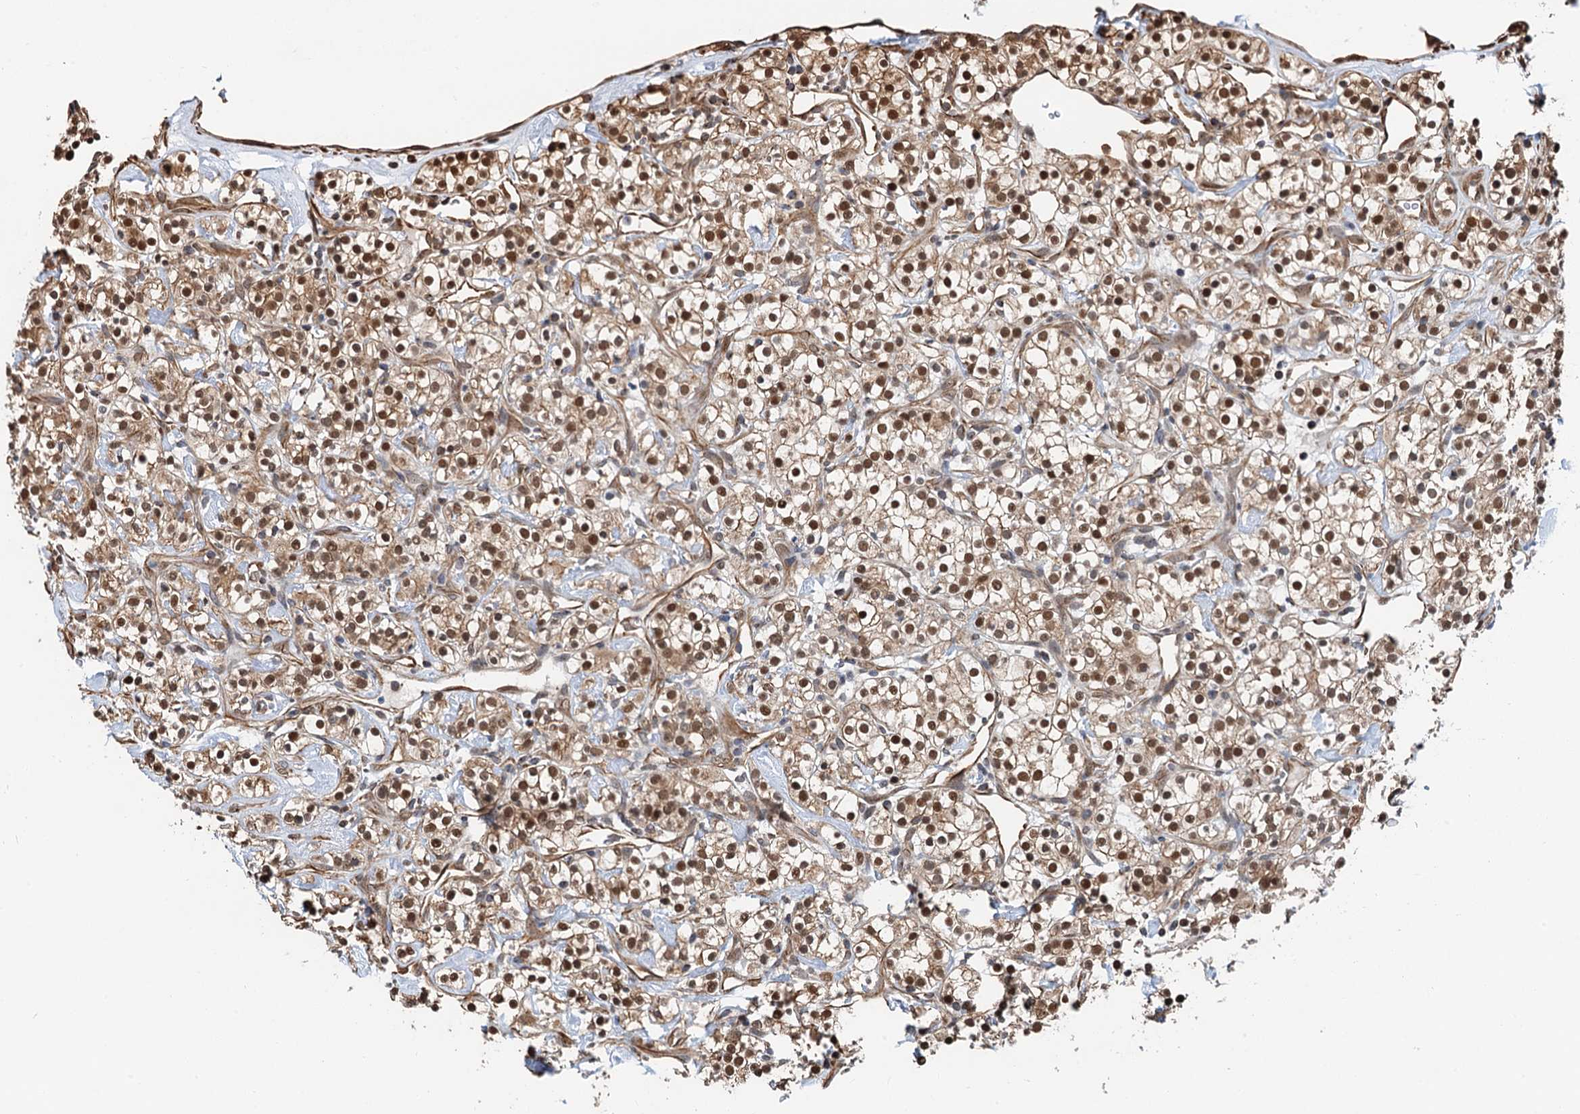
{"staining": {"intensity": "moderate", "quantity": ">75%", "location": "cytoplasmic/membranous,nuclear"}, "tissue": "renal cancer", "cell_type": "Tumor cells", "image_type": "cancer", "snomed": [{"axis": "morphology", "description": "Adenocarcinoma, NOS"}, {"axis": "topography", "description": "Kidney"}], "caption": "IHC micrograph of neoplastic tissue: renal cancer (adenocarcinoma) stained using immunohistochemistry (IHC) exhibits medium levels of moderate protein expression localized specifically in the cytoplasmic/membranous and nuclear of tumor cells, appearing as a cytoplasmic/membranous and nuclear brown color.", "gene": "CFDP1", "patient": {"sex": "male", "age": 77}}